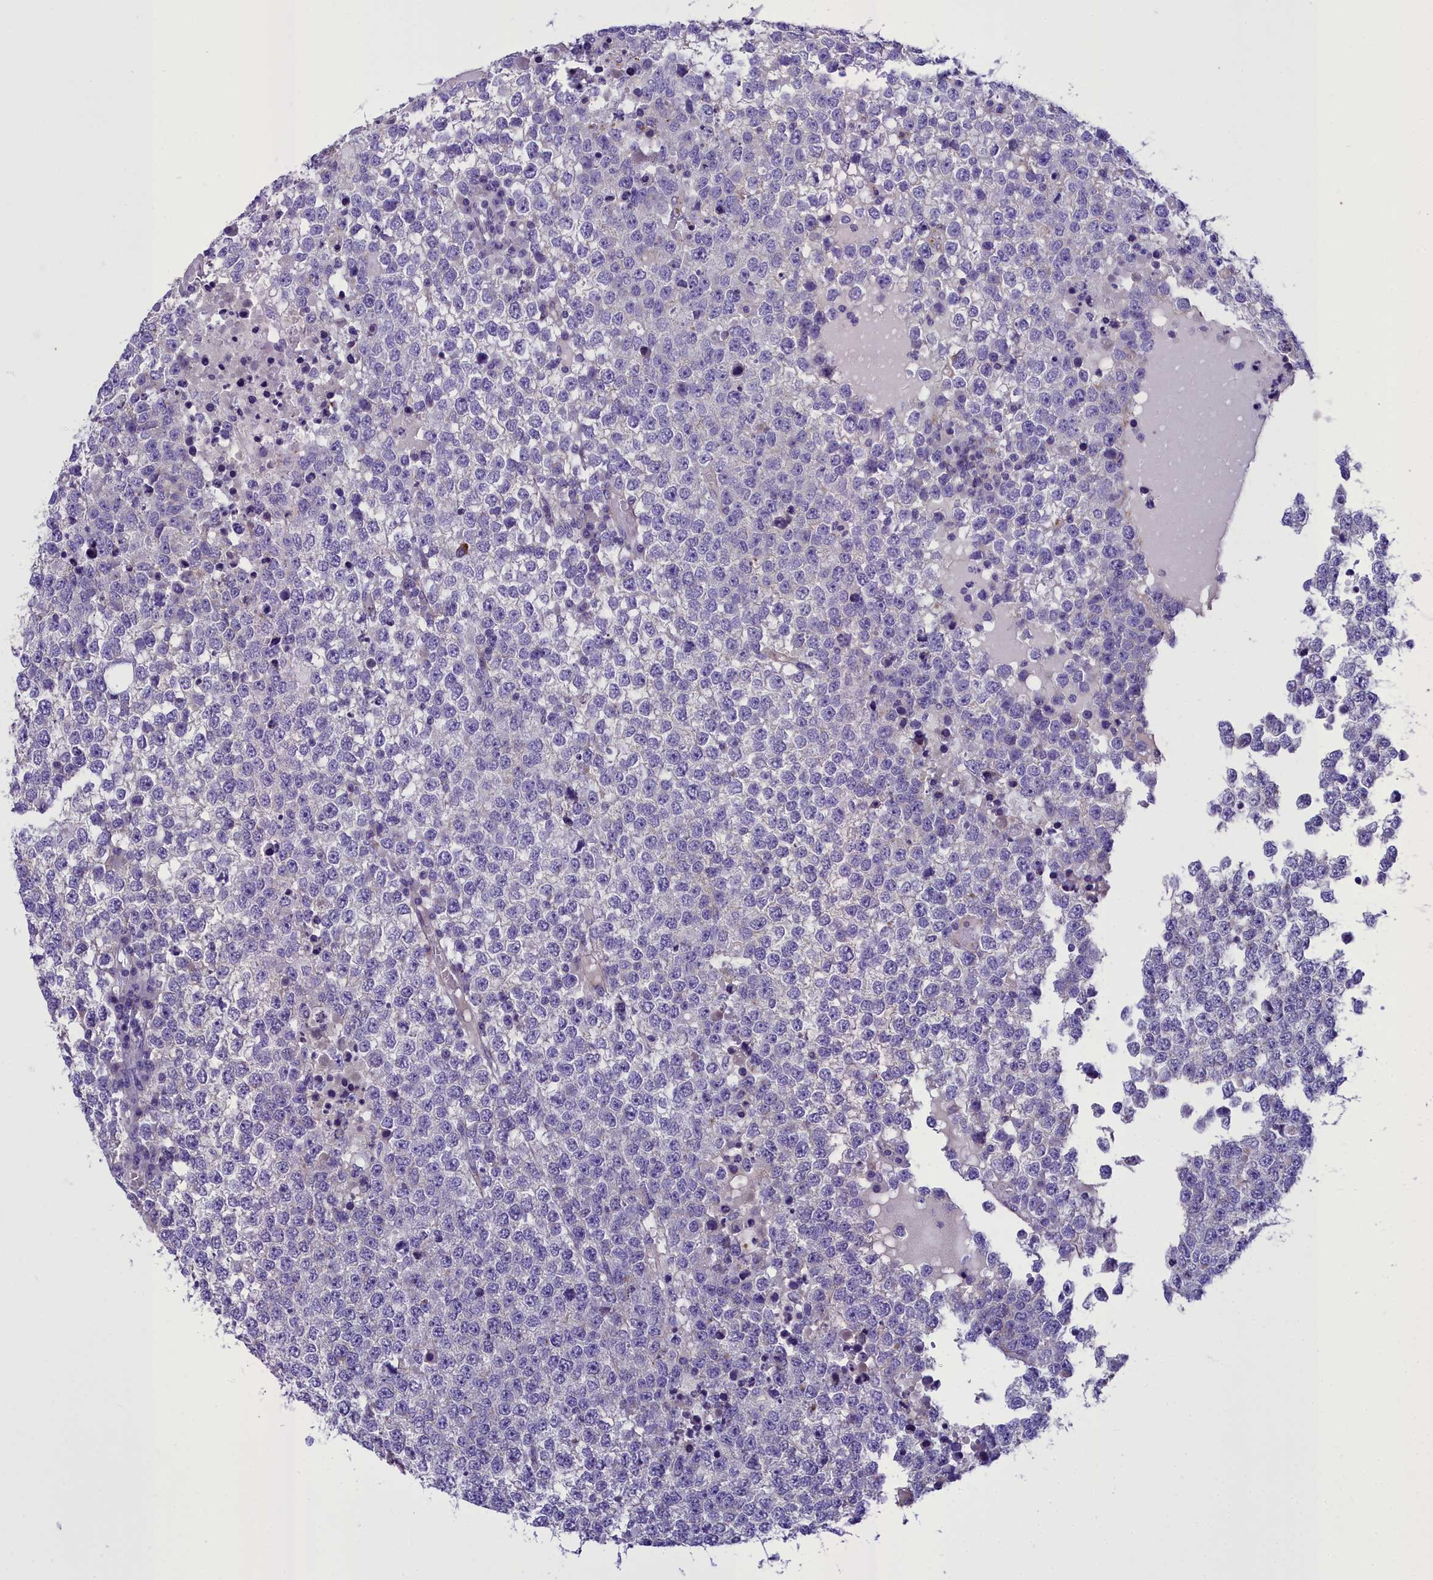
{"staining": {"intensity": "negative", "quantity": "none", "location": "none"}, "tissue": "testis cancer", "cell_type": "Tumor cells", "image_type": "cancer", "snomed": [{"axis": "morphology", "description": "Seminoma, NOS"}, {"axis": "topography", "description": "Testis"}], "caption": "An image of testis seminoma stained for a protein reveals no brown staining in tumor cells. (DAB (3,3'-diaminobenzidine) immunohistochemistry with hematoxylin counter stain).", "gene": "GFRA1", "patient": {"sex": "male", "age": 65}}